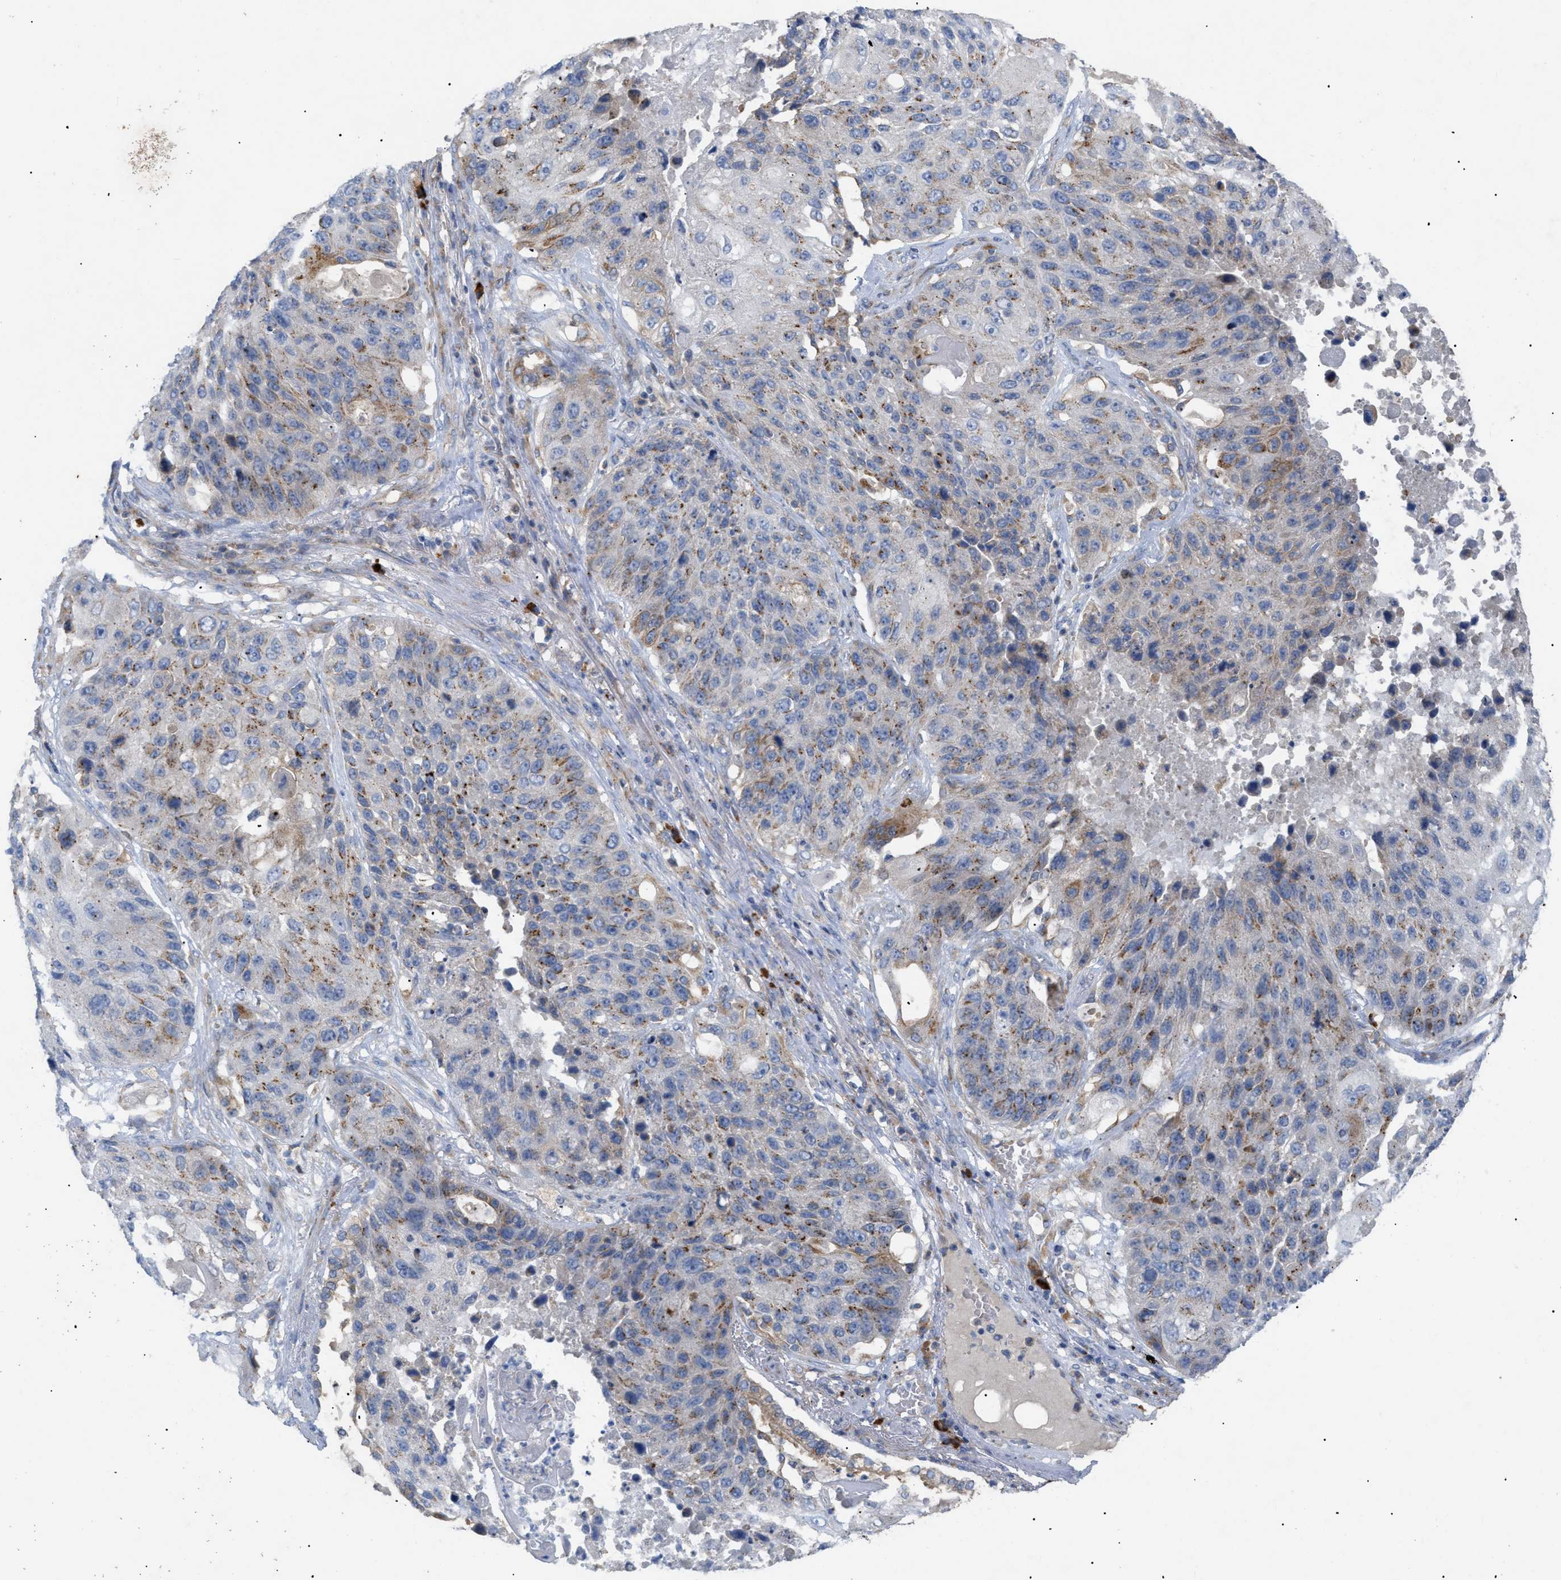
{"staining": {"intensity": "moderate", "quantity": "25%-75%", "location": "cytoplasmic/membranous"}, "tissue": "lung cancer", "cell_type": "Tumor cells", "image_type": "cancer", "snomed": [{"axis": "morphology", "description": "Squamous cell carcinoma, NOS"}, {"axis": "topography", "description": "Lung"}], "caption": "Human lung cancer stained for a protein (brown) exhibits moderate cytoplasmic/membranous positive staining in about 25%-75% of tumor cells.", "gene": "SLC50A1", "patient": {"sex": "male", "age": 61}}